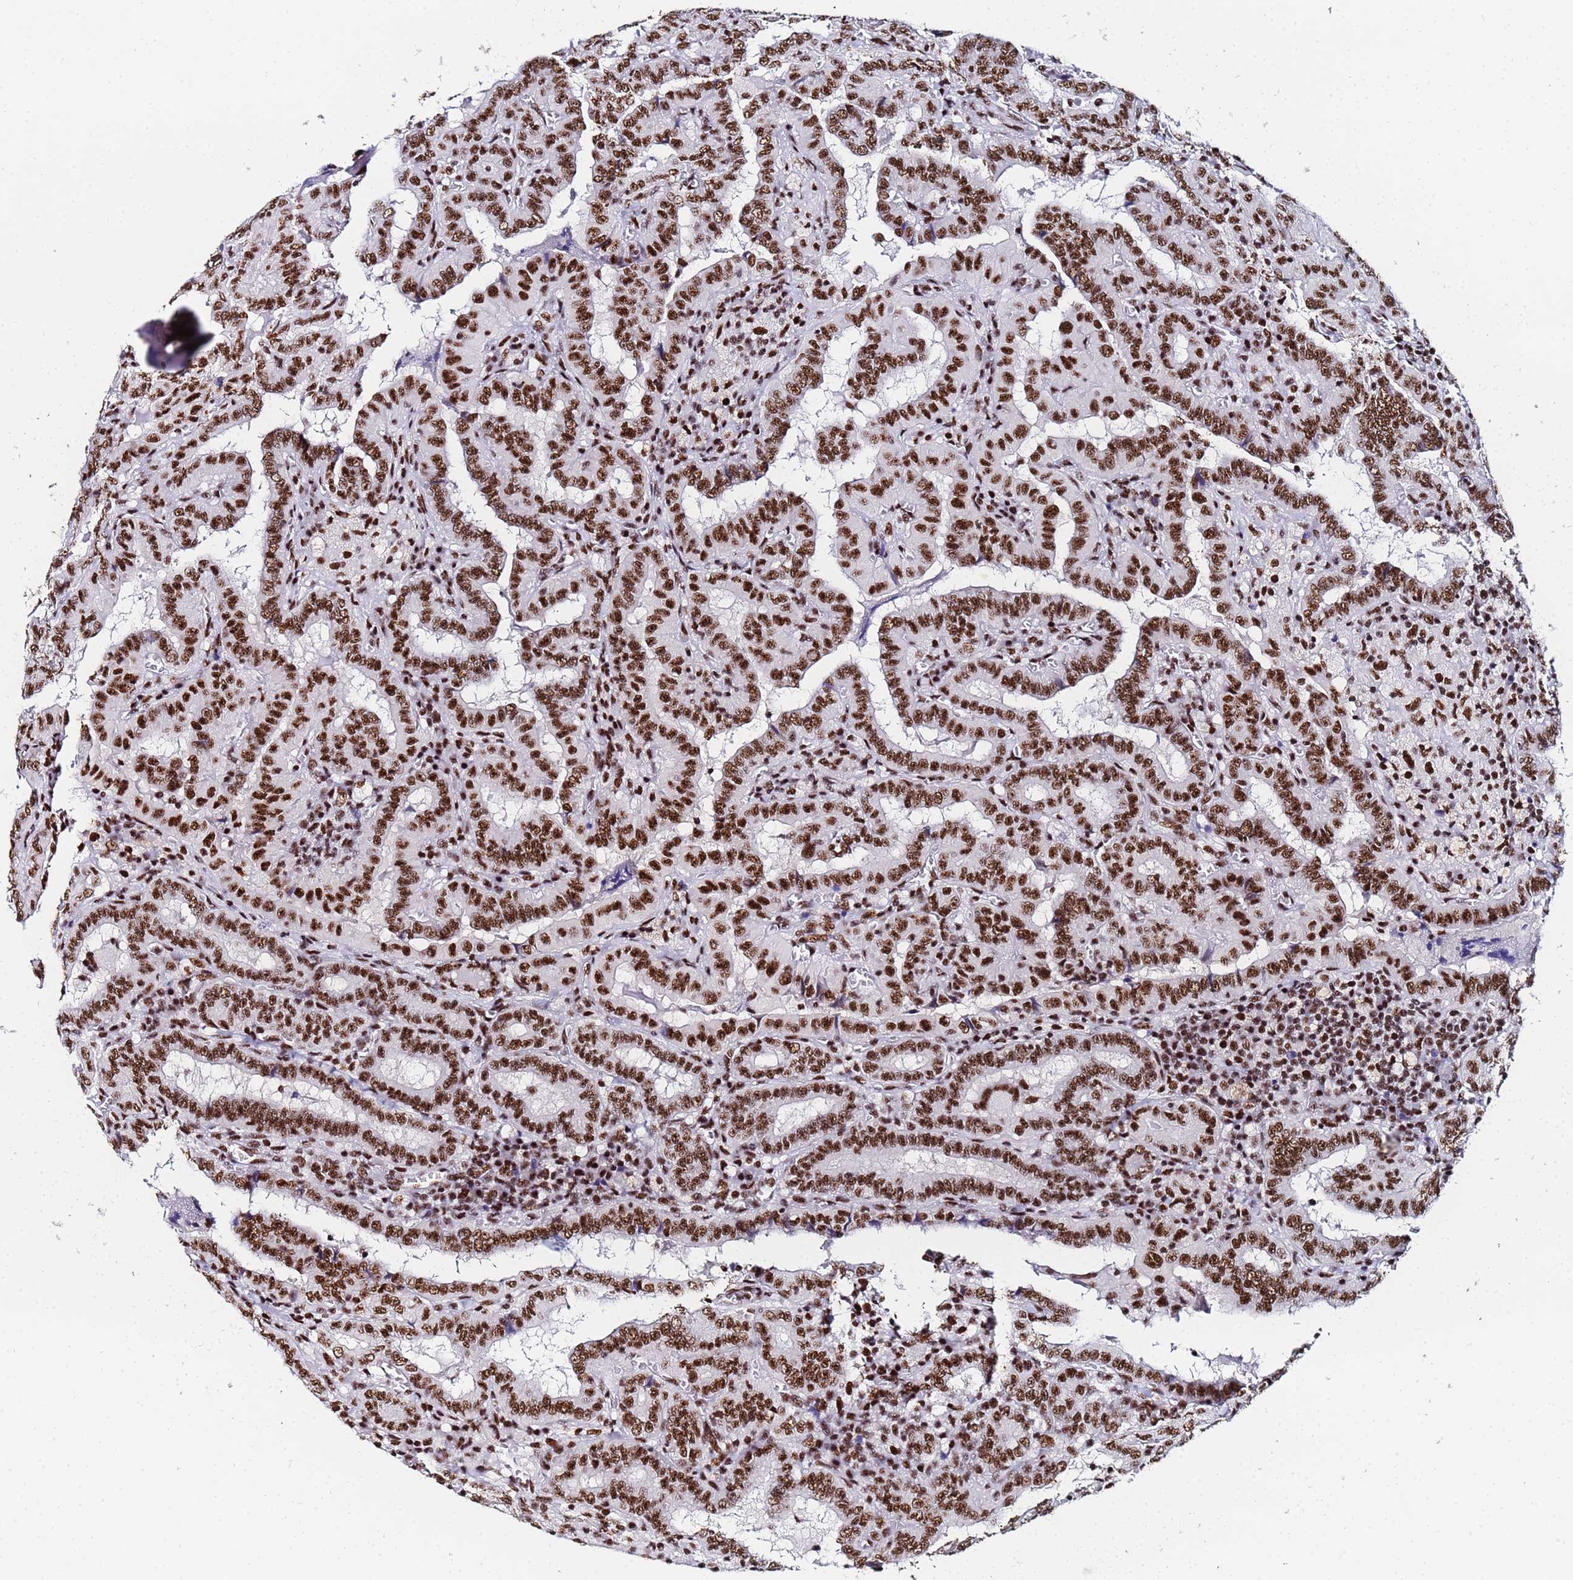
{"staining": {"intensity": "strong", "quantity": ">75%", "location": "nuclear"}, "tissue": "thyroid cancer", "cell_type": "Tumor cells", "image_type": "cancer", "snomed": [{"axis": "morphology", "description": "Papillary adenocarcinoma, NOS"}, {"axis": "topography", "description": "Thyroid gland"}], "caption": "This histopathology image shows immunohistochemistry staining of human papillary adenocarcinoma (thyroid), with high strong nuclear staining in approximately >75% of tumor cells.", "gene": "SNRPA1", "patient": {"sex": "female", "age": 72}}